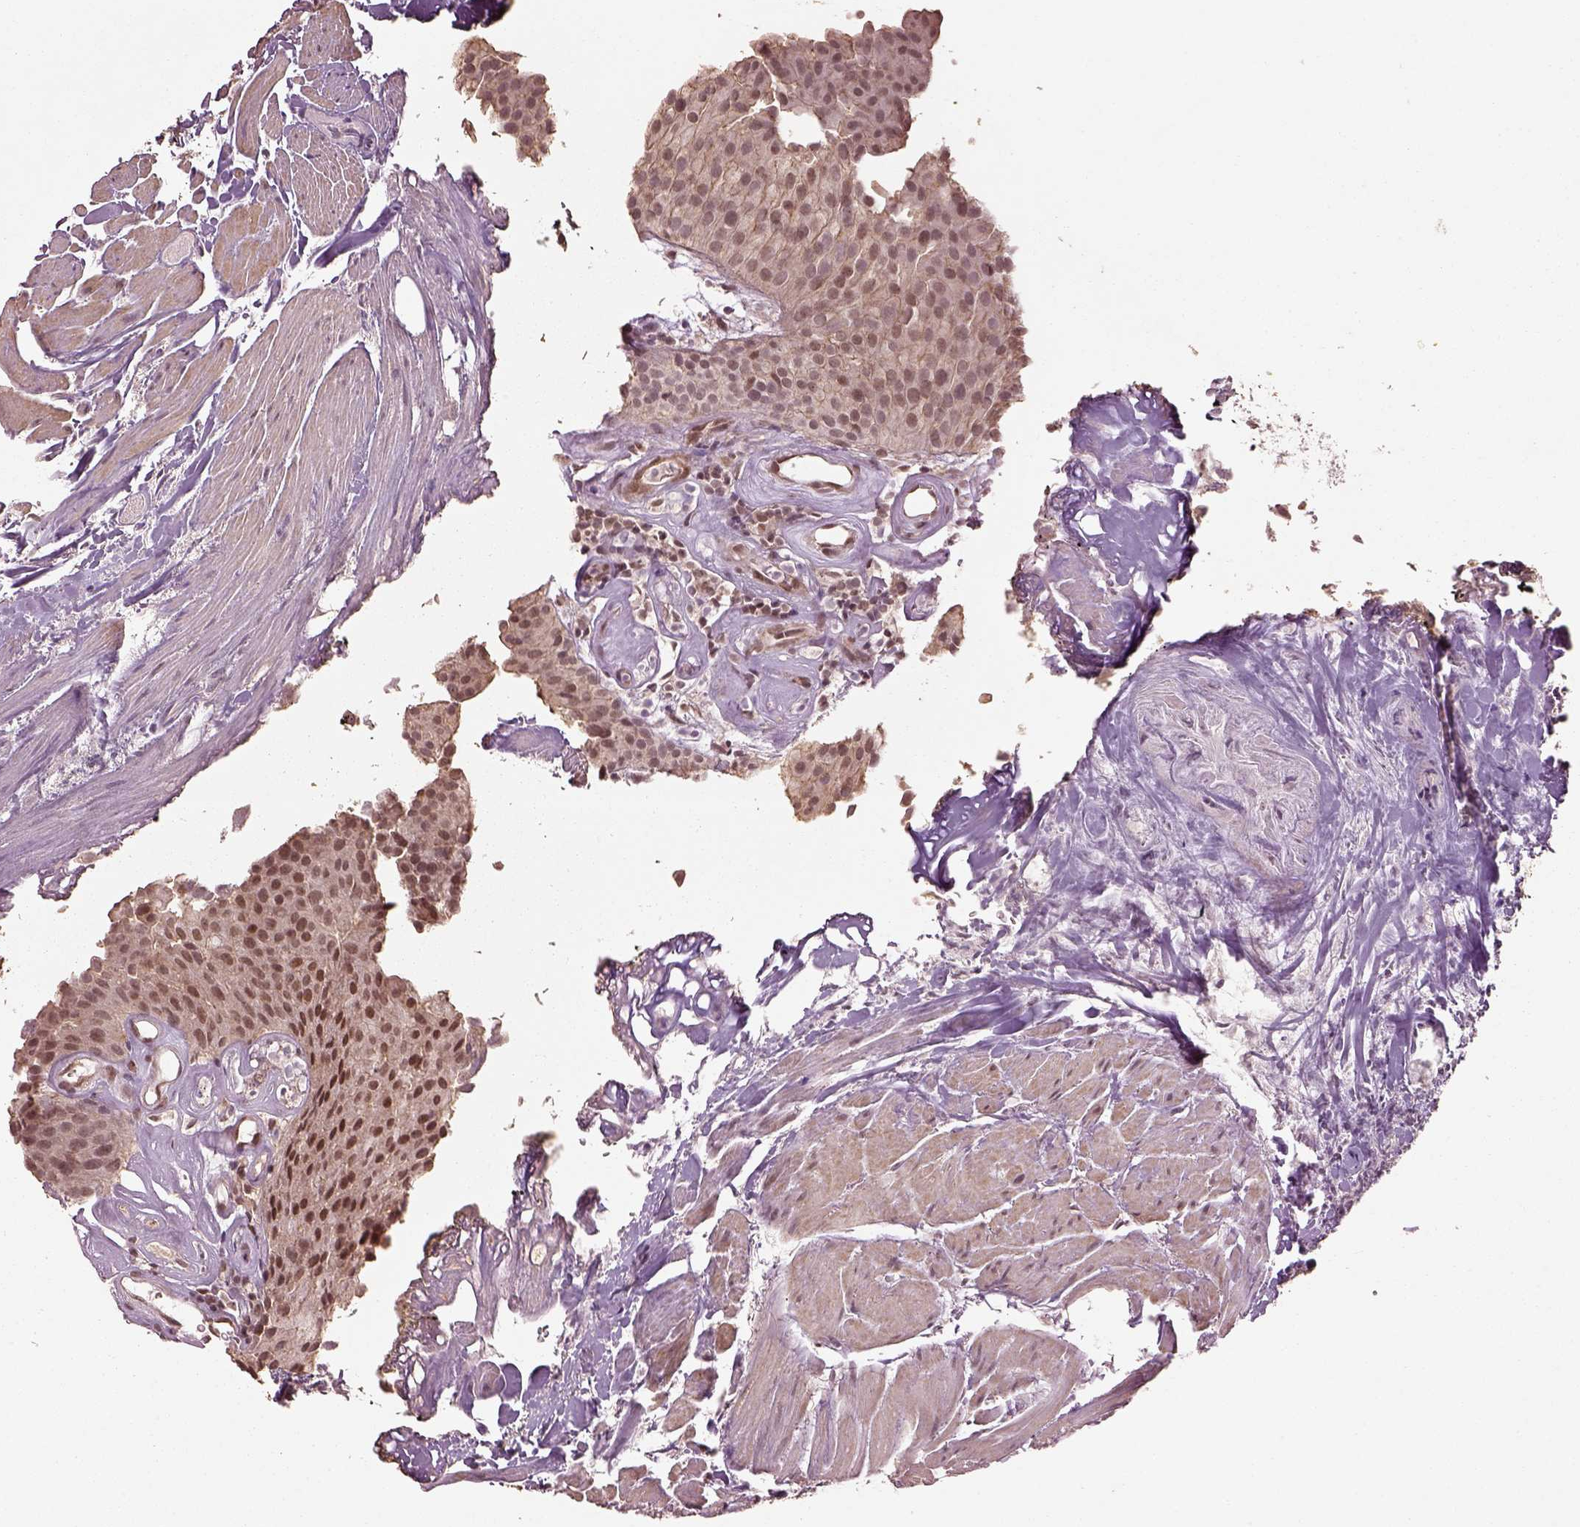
{"staining": {"intensity": "moderate", "quantity": ">75%", "location": "nuclear"}, "tissue": "urothelial cancer", "cell_type": "Tumor cells", "image_type": "cancer", "snomed": [{"axis": "morphology", "description": "Urothelial carcinoma, Low grade"}, {"axis": "topography", "description": "Urinary bladder"}], "caption": "Urothelial carcinoma (low-grade) stained with immunohistochemistry (IHC) exhibits moderate nuclear staining in approximately >75% of tumor cells.", "gene": "BRD9", "patient": {"sex": "female", "age": 87}}